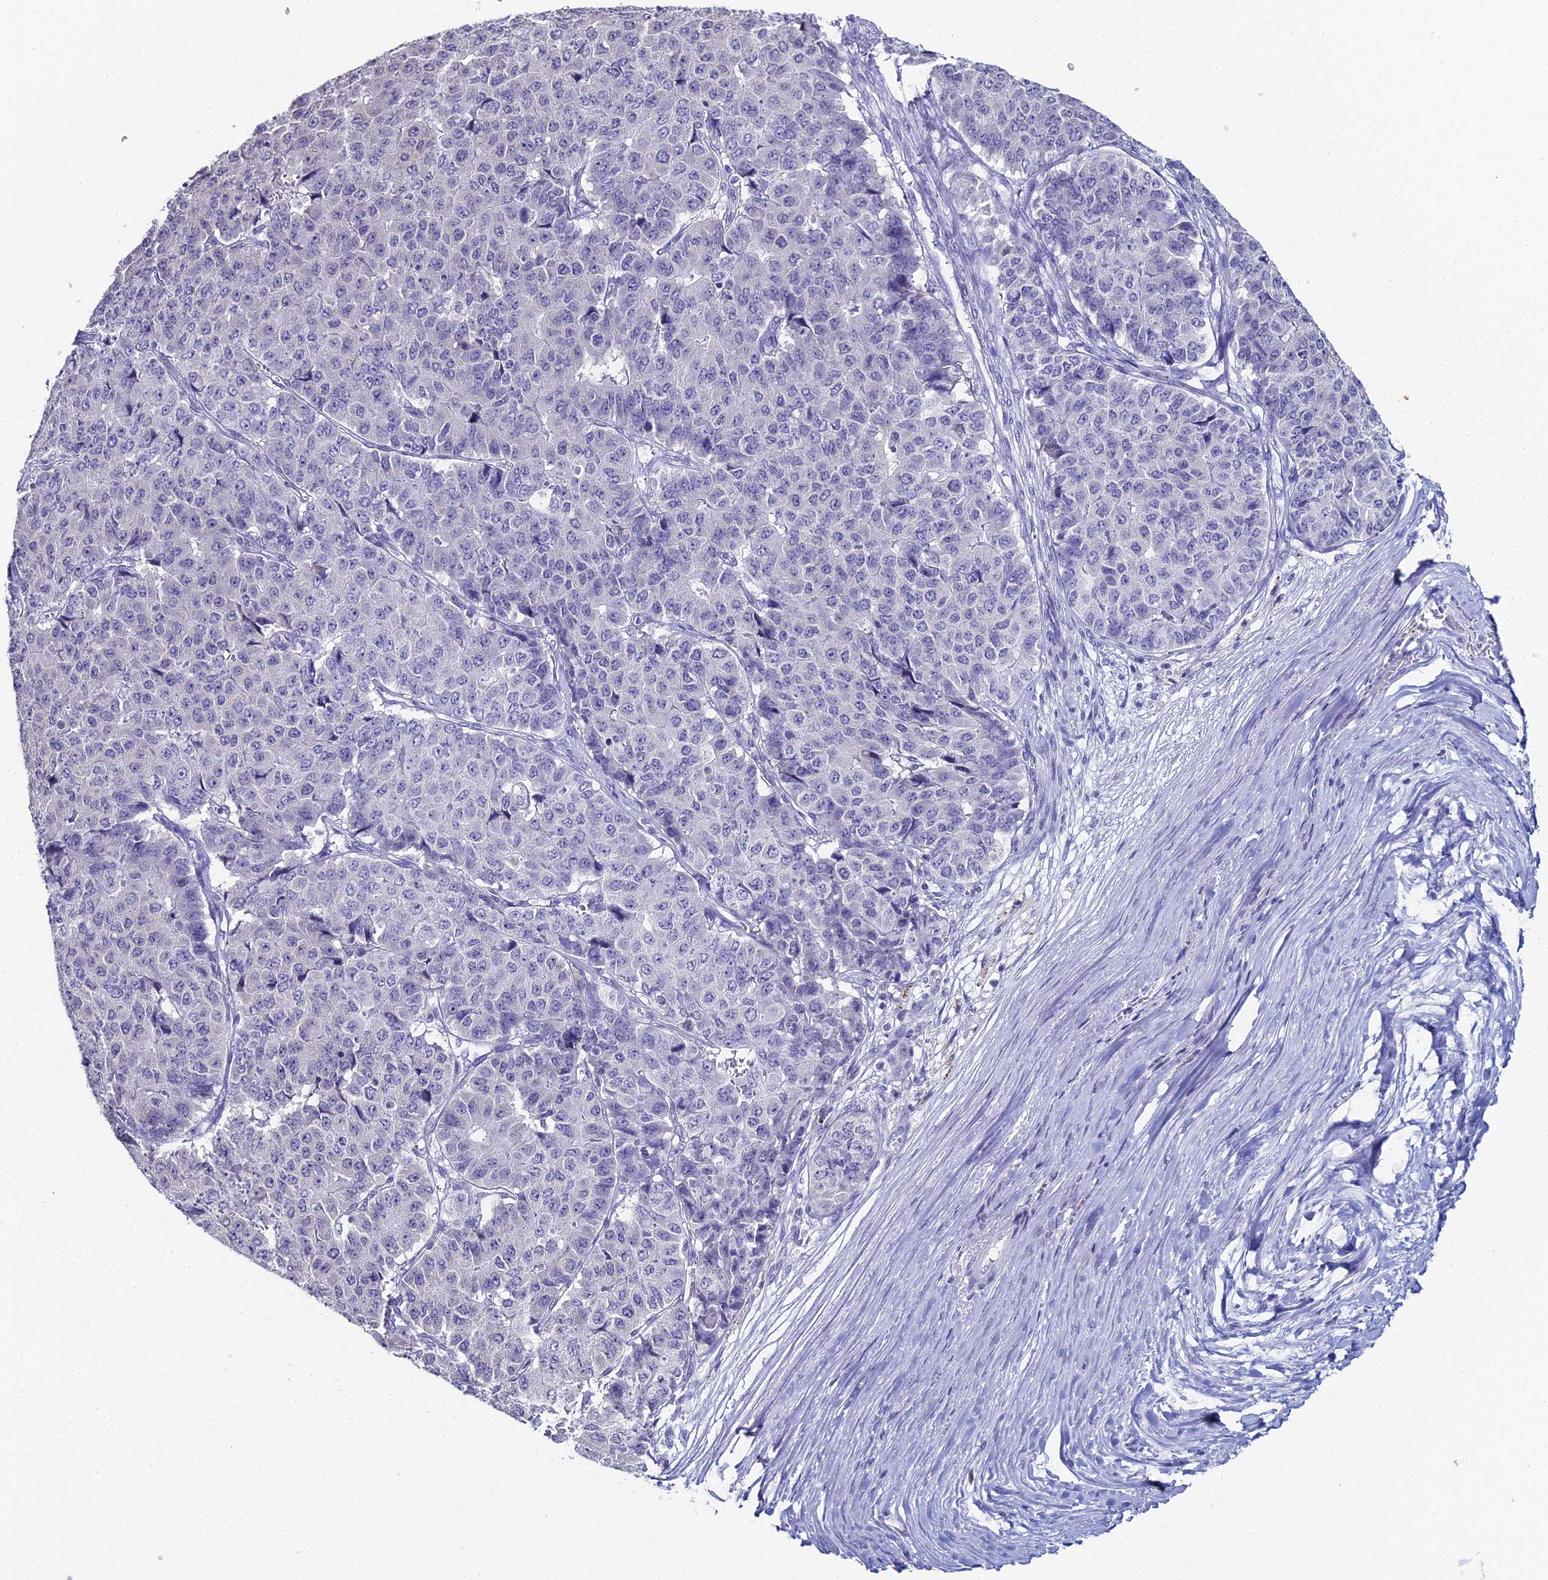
{"staining": {"intensity": "negative", "quantity": "none", "location": "none"}, "tissue": "pancreatic cancer", "cell_type": "Tumor cells", "image_type": "cancer", "snomed": [{"axis": "morphology", "description": "Adenocarcinoma, NOS"}, {"axis": "topography", "description": "Pancreas"}], "caption": "IHC micrograph of neoplastic tissue: human adenocarcinoma (pancreatic) stained with DAB (3,3'-diaminobenzidine) shows no significant protein staining in tumor cells.", "gene": "PRR22", "patient": {"sex": "male", "age": 50}}